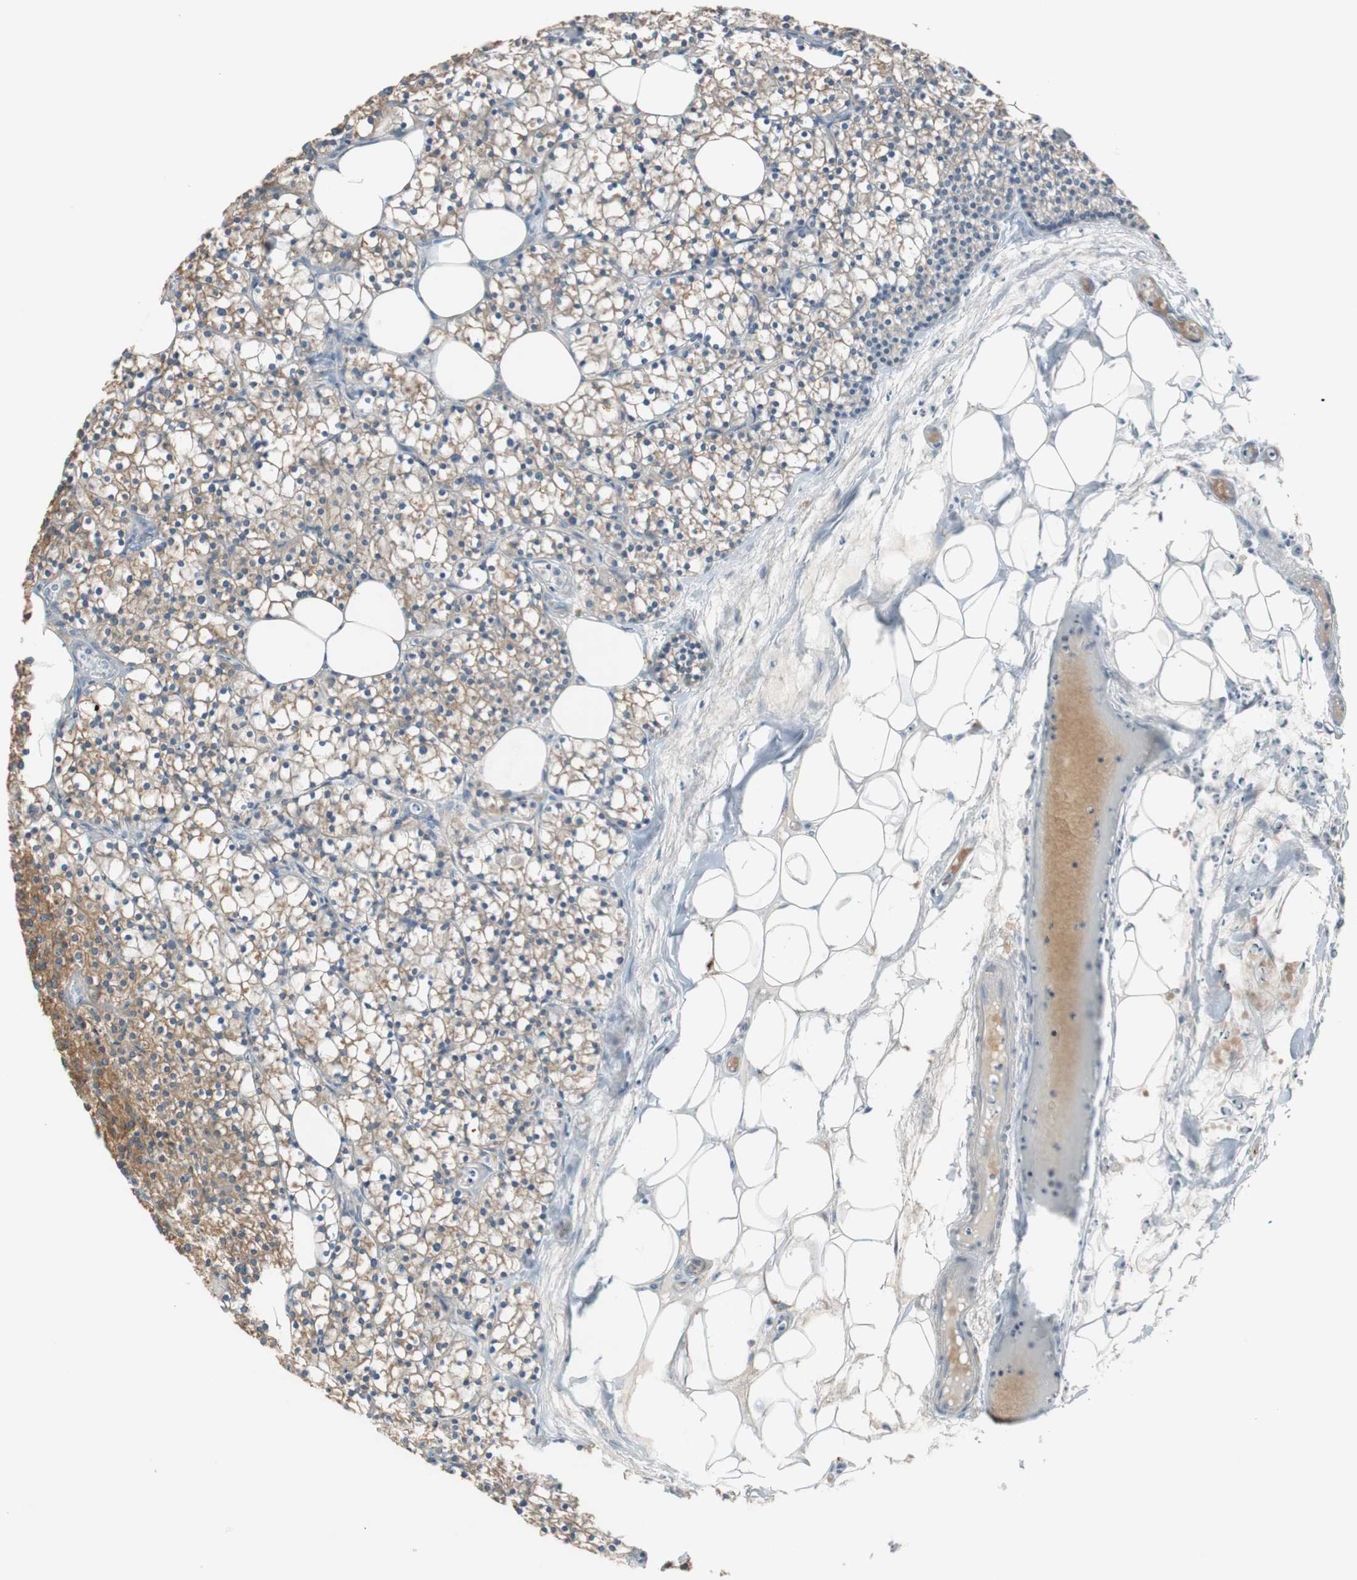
{"staining": {"intensity": "moderate", "quantity": ">75%", "location": "cytoplasmic/membranous"}, "tissue": "parathyroid gland", "cell_type": "Glandular cells", "image_type": "normal", "snomed": [{"axis": "morphology", "description": "Normal tissue, NOS"}, {"axis": "topography", "description": "Parathyroid gland"}], "caption": "IHC photomicrograph of benign parathyroid gland stained for a protein (brown), which exhibits medium levels of moderate cytoplasmic/membranous expression in about >75% of glandular cells.", "gene": "GLUL", "patient": {"sex": "female", "age": 63}}